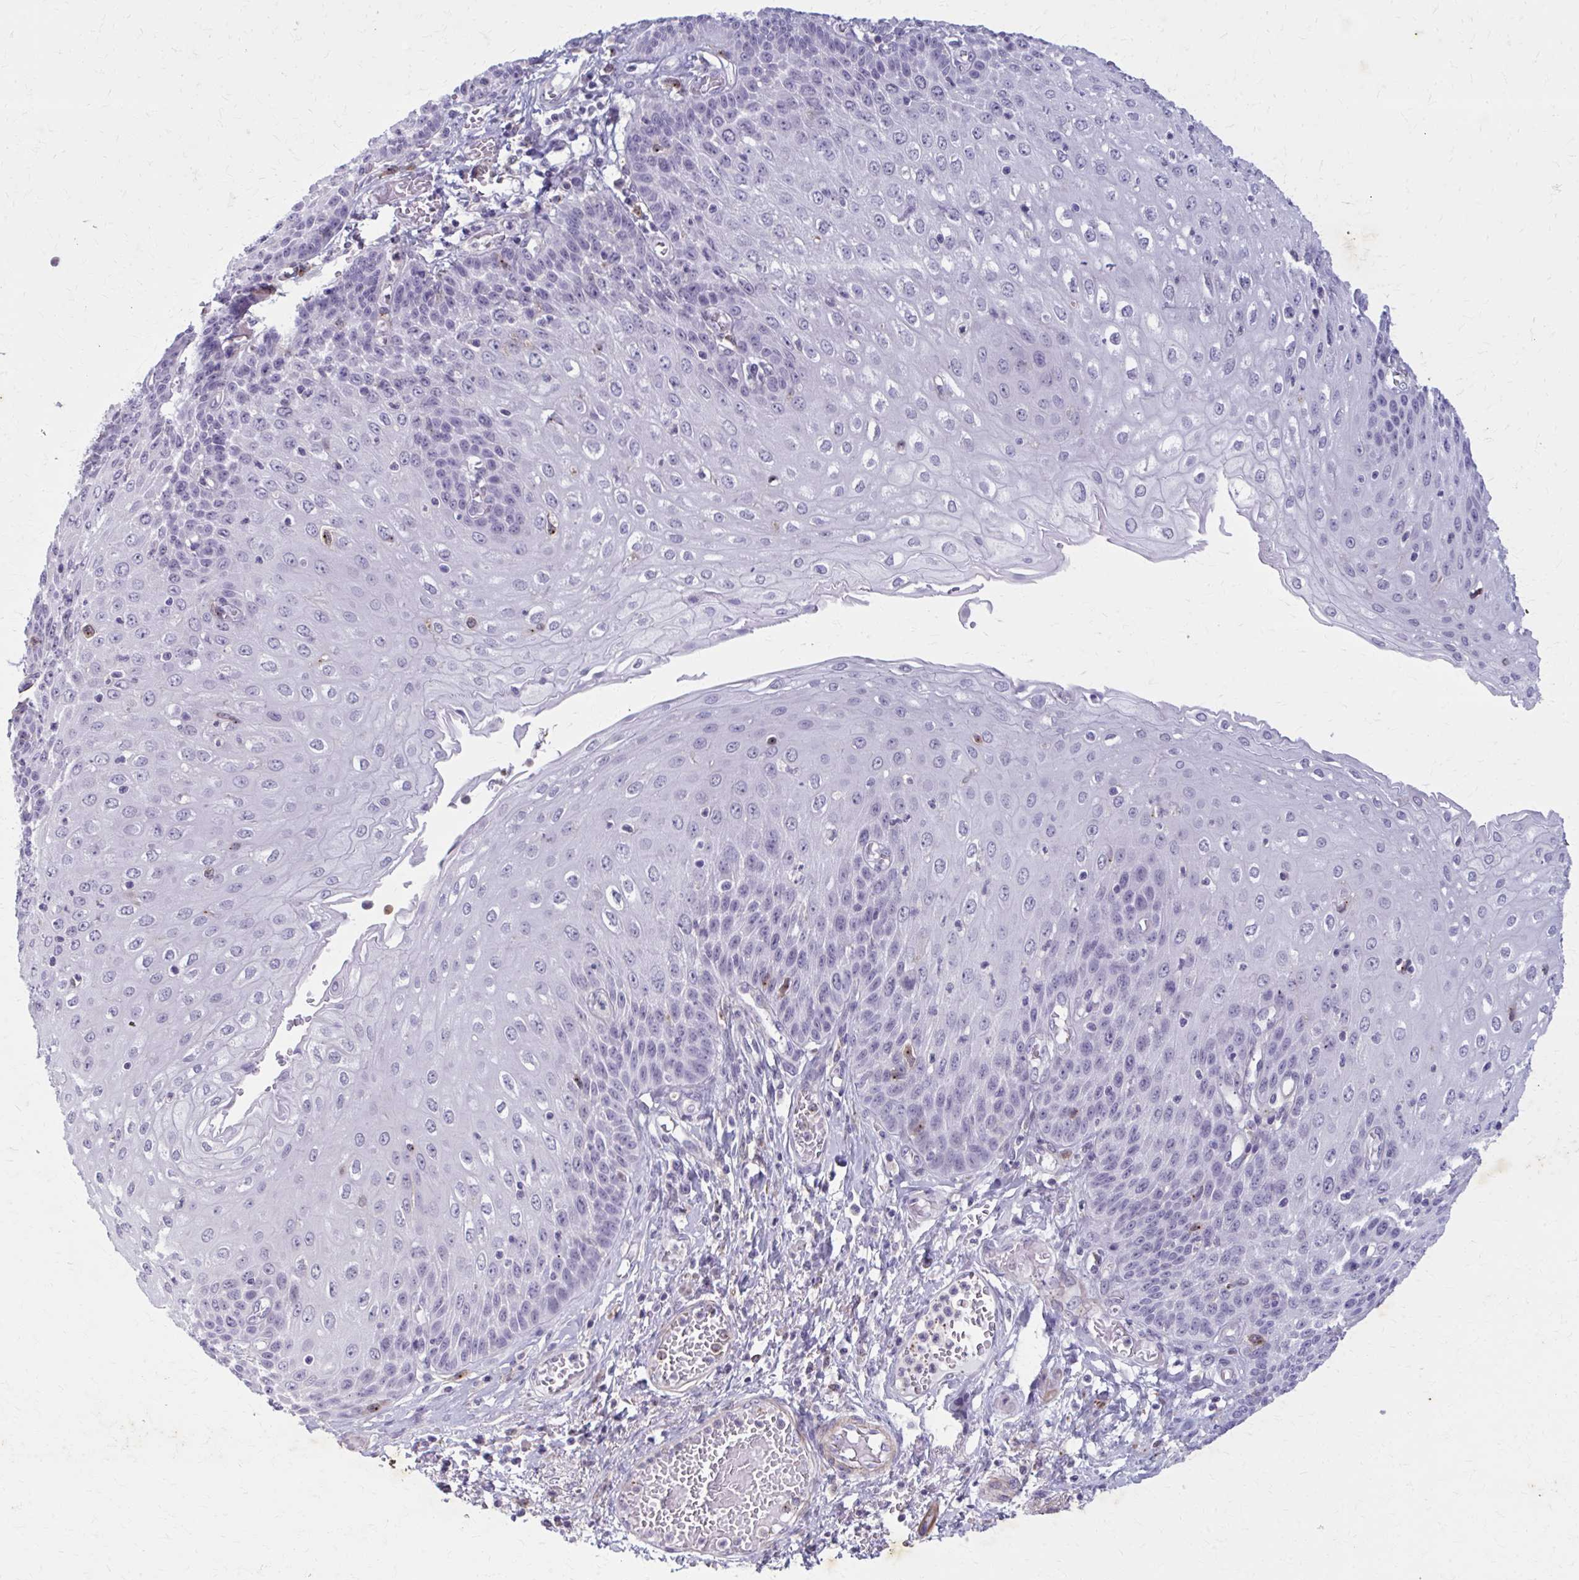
{"staining": {"intensity": "negative", "quantity": "none", "location": "none"}, "tissue": "esophagus", "cell_type": "Squamous epithelial cells", "image_type": "normal", "snomed": [{"axis": "morphology", "description": "Normal tissue, NOS"}, {"axis": "morphology", "description": "Adenocarcinoma, NOS"}, {"axis": "topography", "description": "Esophagus"}], "caption": "Squamous epithelial cells show no significant protein positivity in normal esophagus. (DAB immunohistochemistry with hematoxylin counter stain).", "gene": "CARD9", "patient": {"sex": "male", "age": 81}}